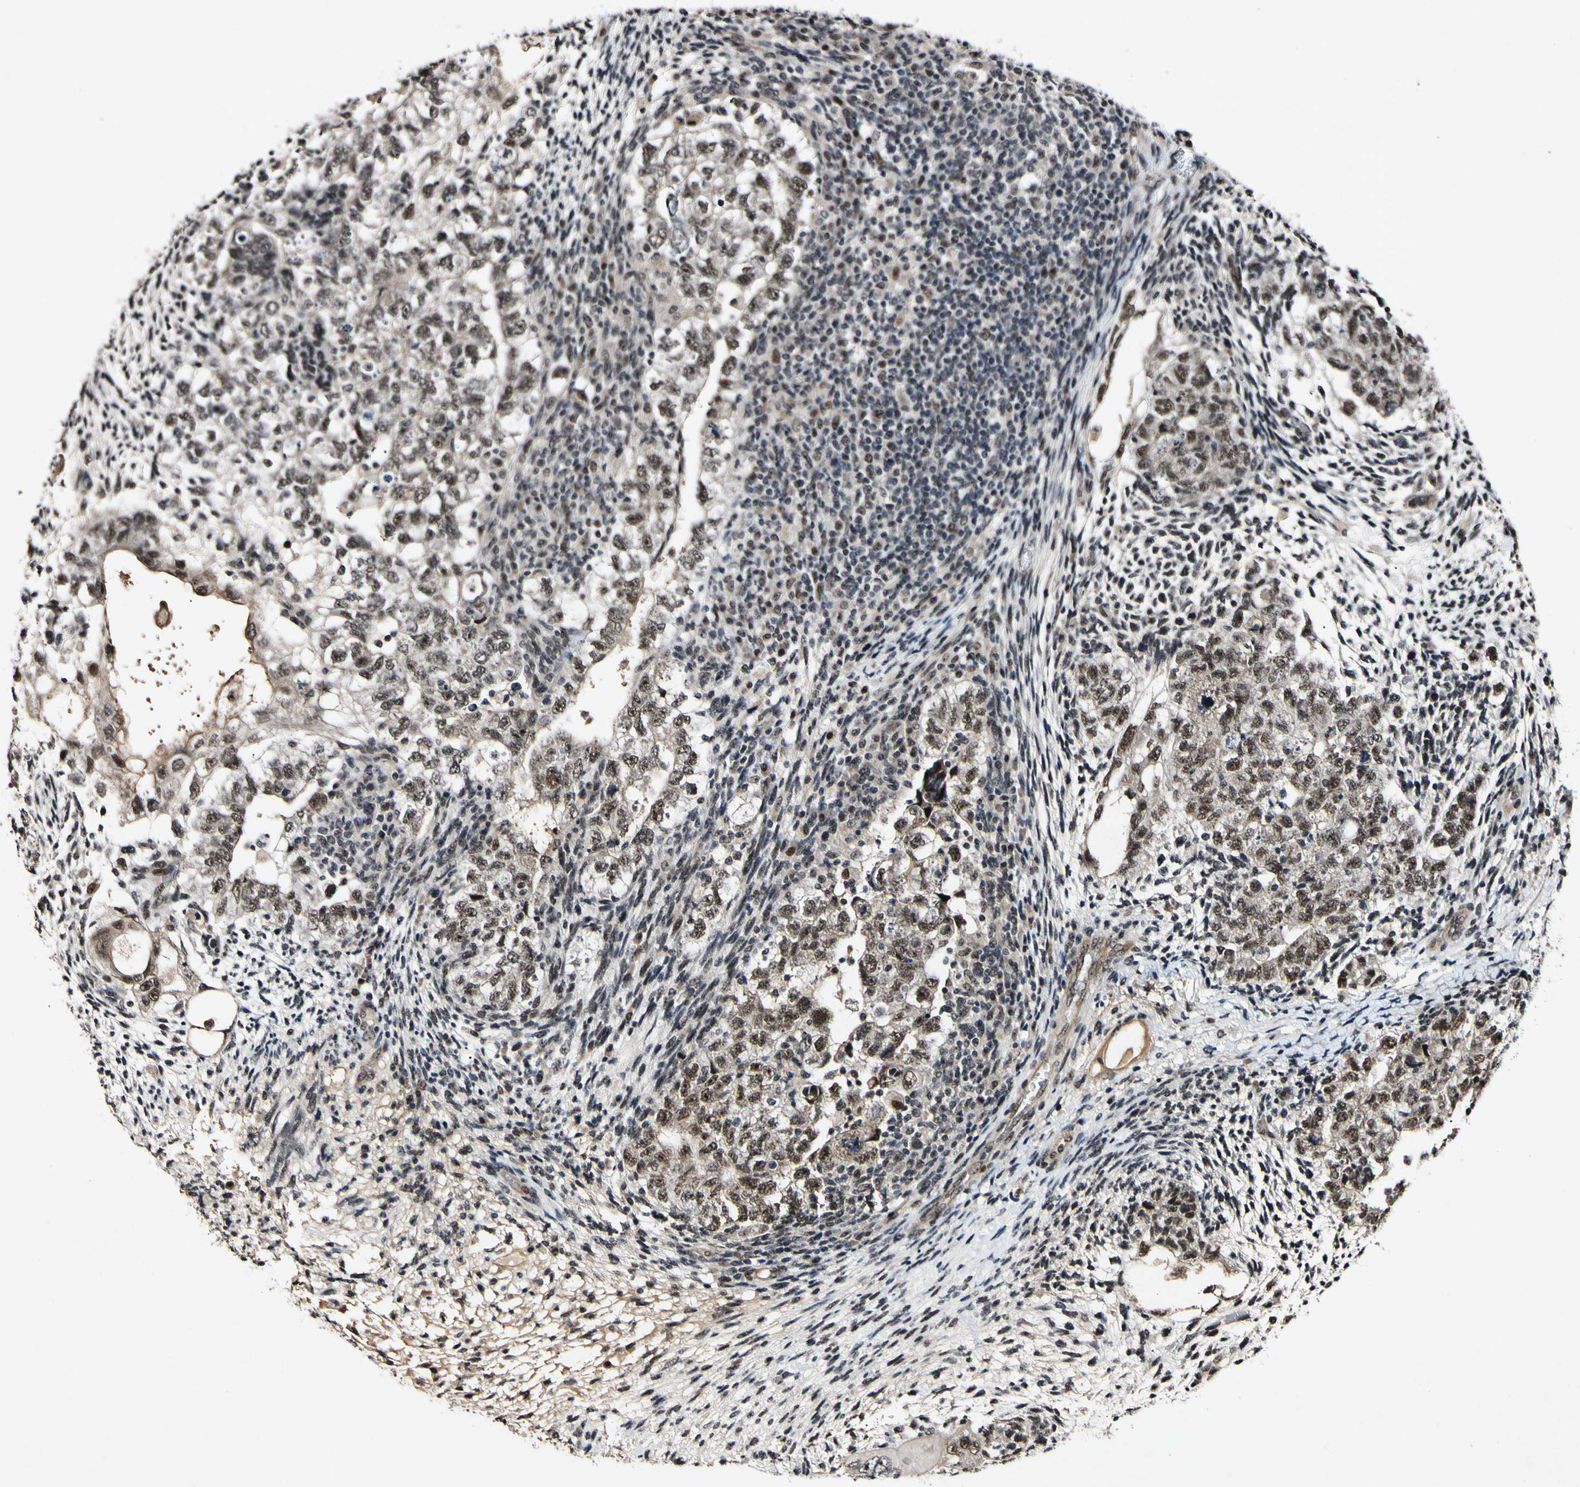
{"staining": {"intensity": "moderate", "quantity": ">75%", "location": "cytoplasmic/membranous,nuclear"}, "tissue": "testis cancer", "cell_type": "Tumor cells", "image_type": "cancer", "snomed": [{"axis": "morphology", "description": "Normal tissue, NOS"}, {"axis": "morphology", "description": "Carcinoma, Embryonal, NOS"}, {"axis": "topography", "description": "Testis"}], "caption": "Protein staining of testis cancer tissue demonstrates moderate cytoplasmic/membranous and nuclear staining in approximately >75% of tumor cells.", "gene": "POLR2F", "patient": {"sex": "male", "age": 36}}